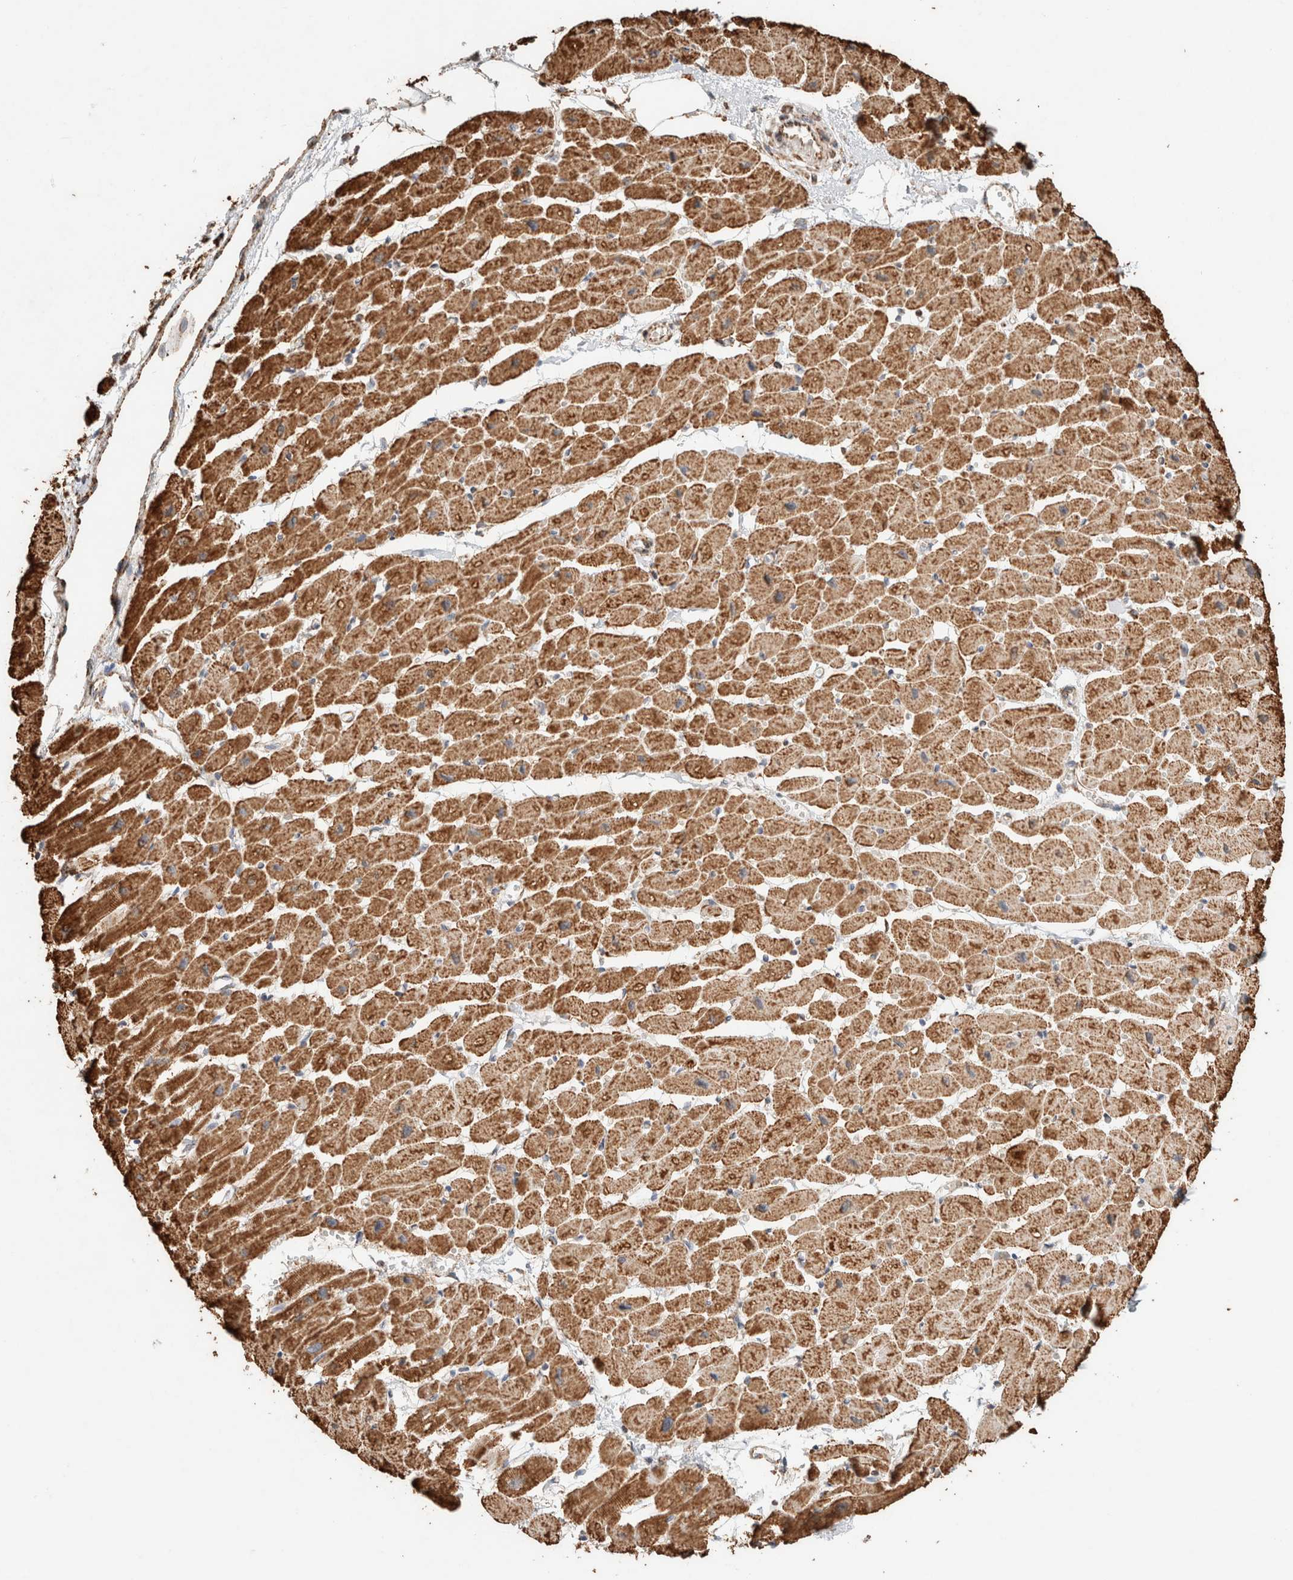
{"staining": {"intensity": "strong", "quantity": ">75%", "location": "cytoplasmic/membranous"}, "tissue": "heart muscle", "cell_type": "Cardiomyocytes", "image_type": "normal", "snomed": [{"axis": "morphology", "description": "Normal tissue, NOS"}, {"axis": "topography", "description": "Heart"}], "caption": "Brown immunohistochemical staining in unremarkable heart muscle exhibits strong cytoplasmic/membranous positivity in approximately >75% of cardiomyocytes.", "gene": "SDC2", "patient": {"sex": "female", "age": 54}}